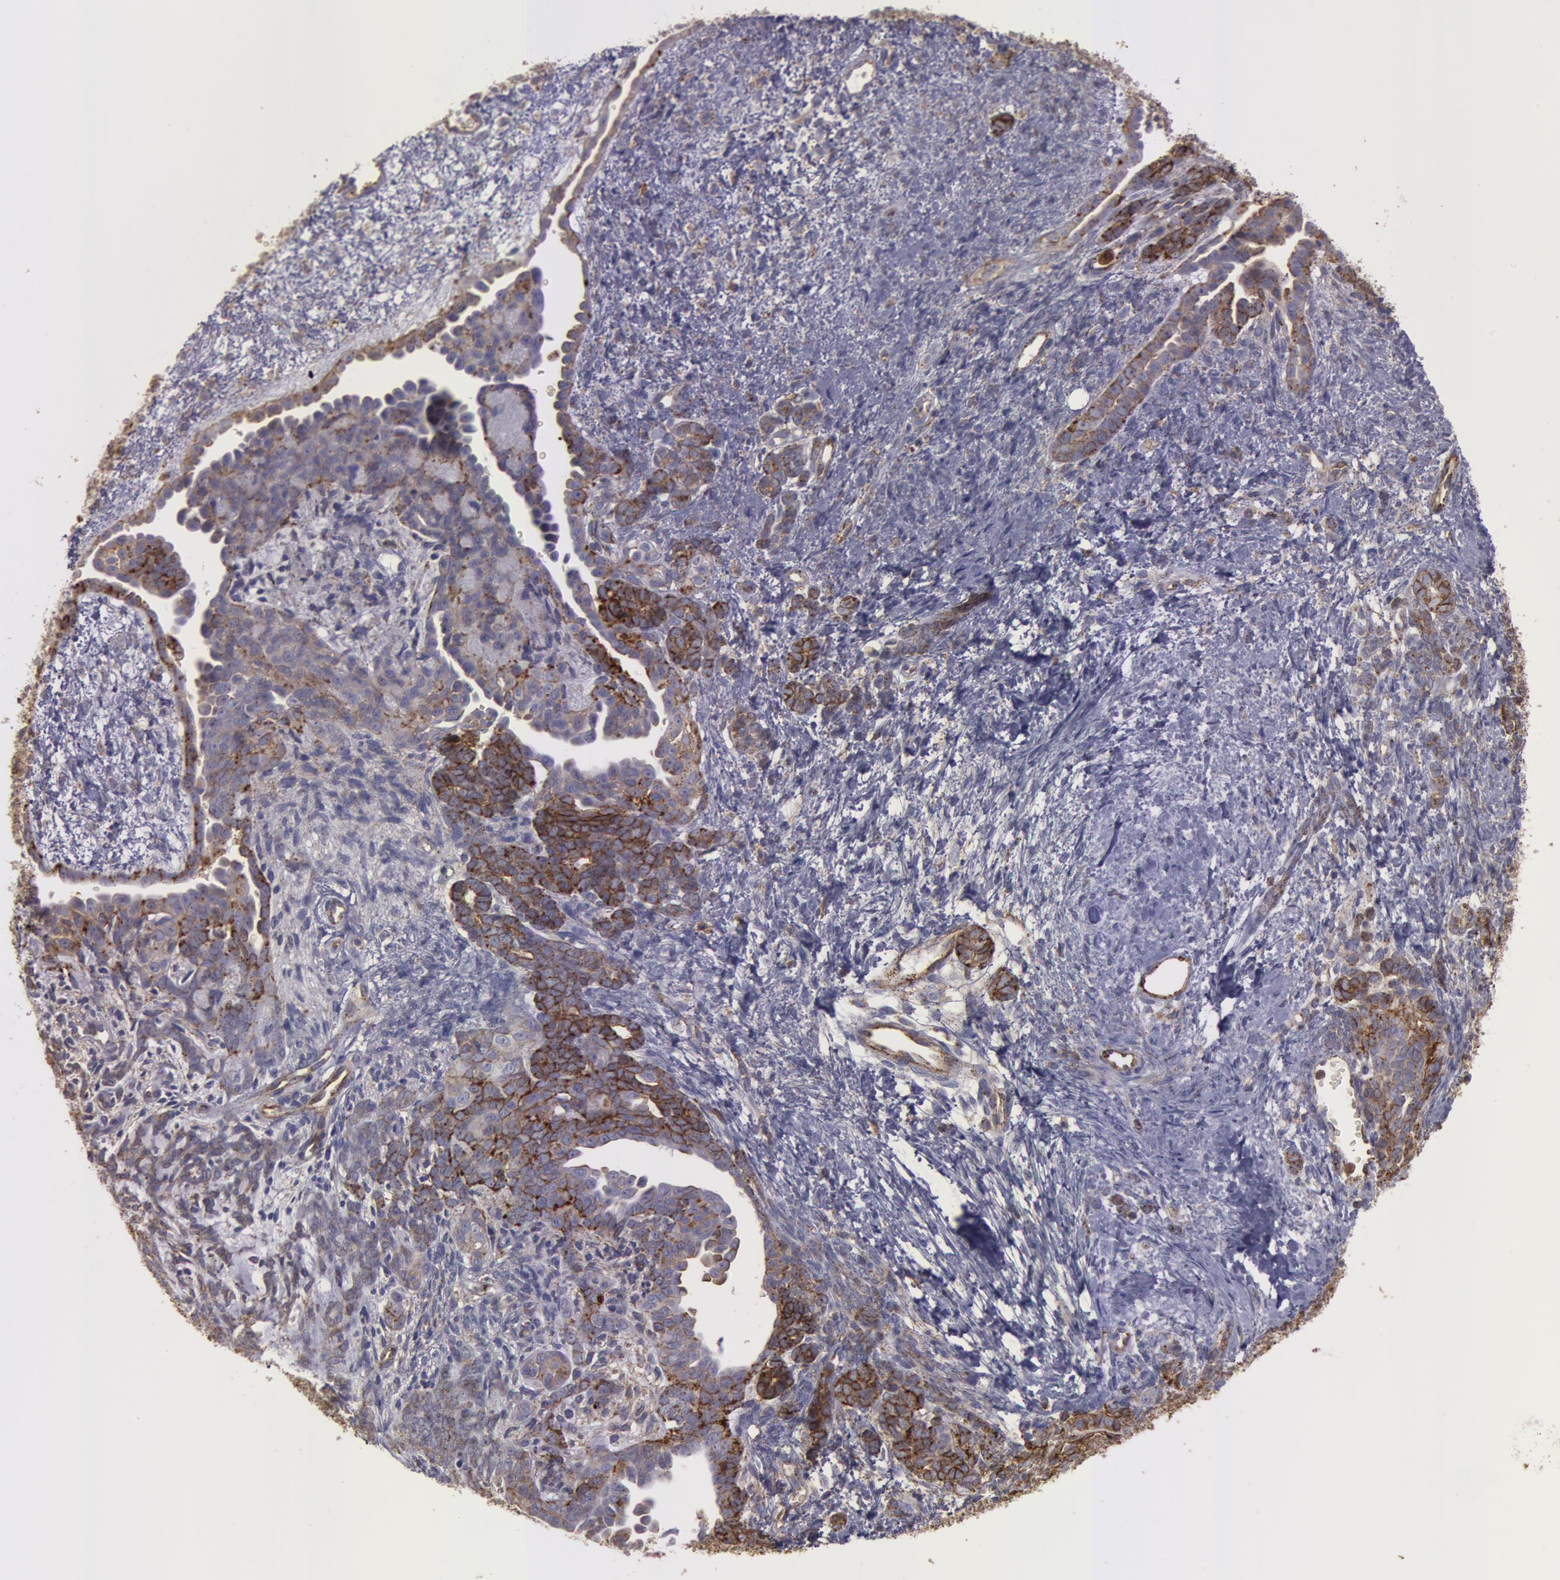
{"staining": {"intensity": "moderate", "quantity": ">75%", "location": "cytoplasmic/membranous"}, "tissue": "endometrial cancer", "cell_type": "Tumor cells", "image_type": "cancer", "snomed": [{"axis": "morphology", "description": "Neoplasm, malignant, NOS"}, {"axis": "topography", "description": "Endometrium"}], "caption": "Protein staining of endometrial cancer (neoplasm (malignant)) tissue demonstrates moderate cytoplasmic/membranous positivity in about >75% of tumor cells.", "gene": "FLOT2", "patient": {"sex": "female", "age": 74}}